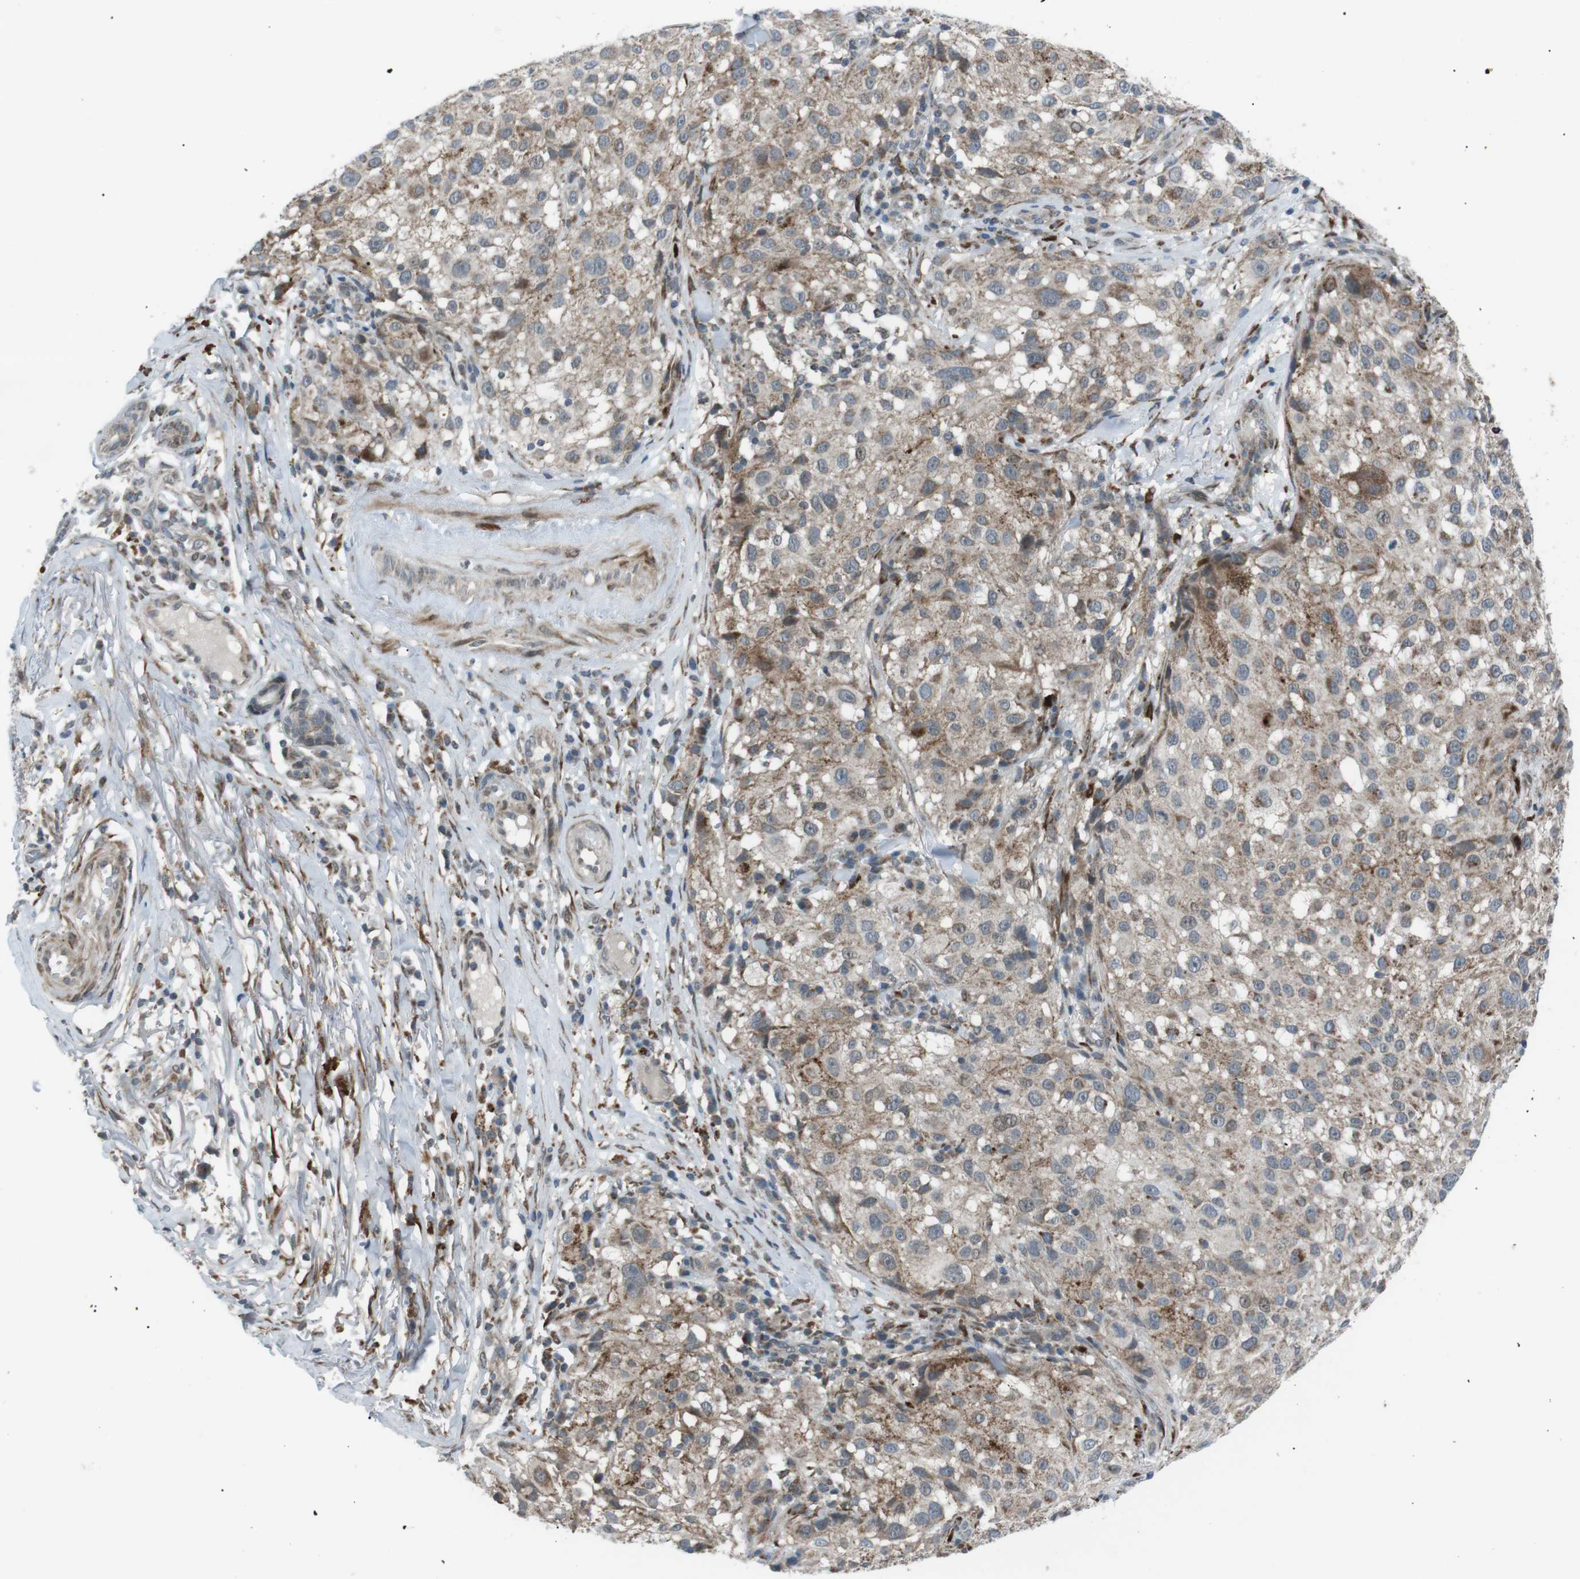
{"staining": {"intensity": "moderate", "quantity": ">75%", "location": "cytoplasmic/membranous"}, "tissue": "melanoma", "cell_type": "Tumor cells", "image_type": "cancer", "snomed": [{"axis": "morphology", "description": "Necrosis, NOS"}, {"axis": "morphology", "description": "Malignant melanoma, NOS"}, {"axis": "topography", "description": "Skin"}], "caption": "This is a histology image of IHC staining of melanoma, which shows moderate expression in the cytoplasmic/membranous of tumor cells.", "gene": "ARID5B", "patient": {"sex": "female", "age": 87}}